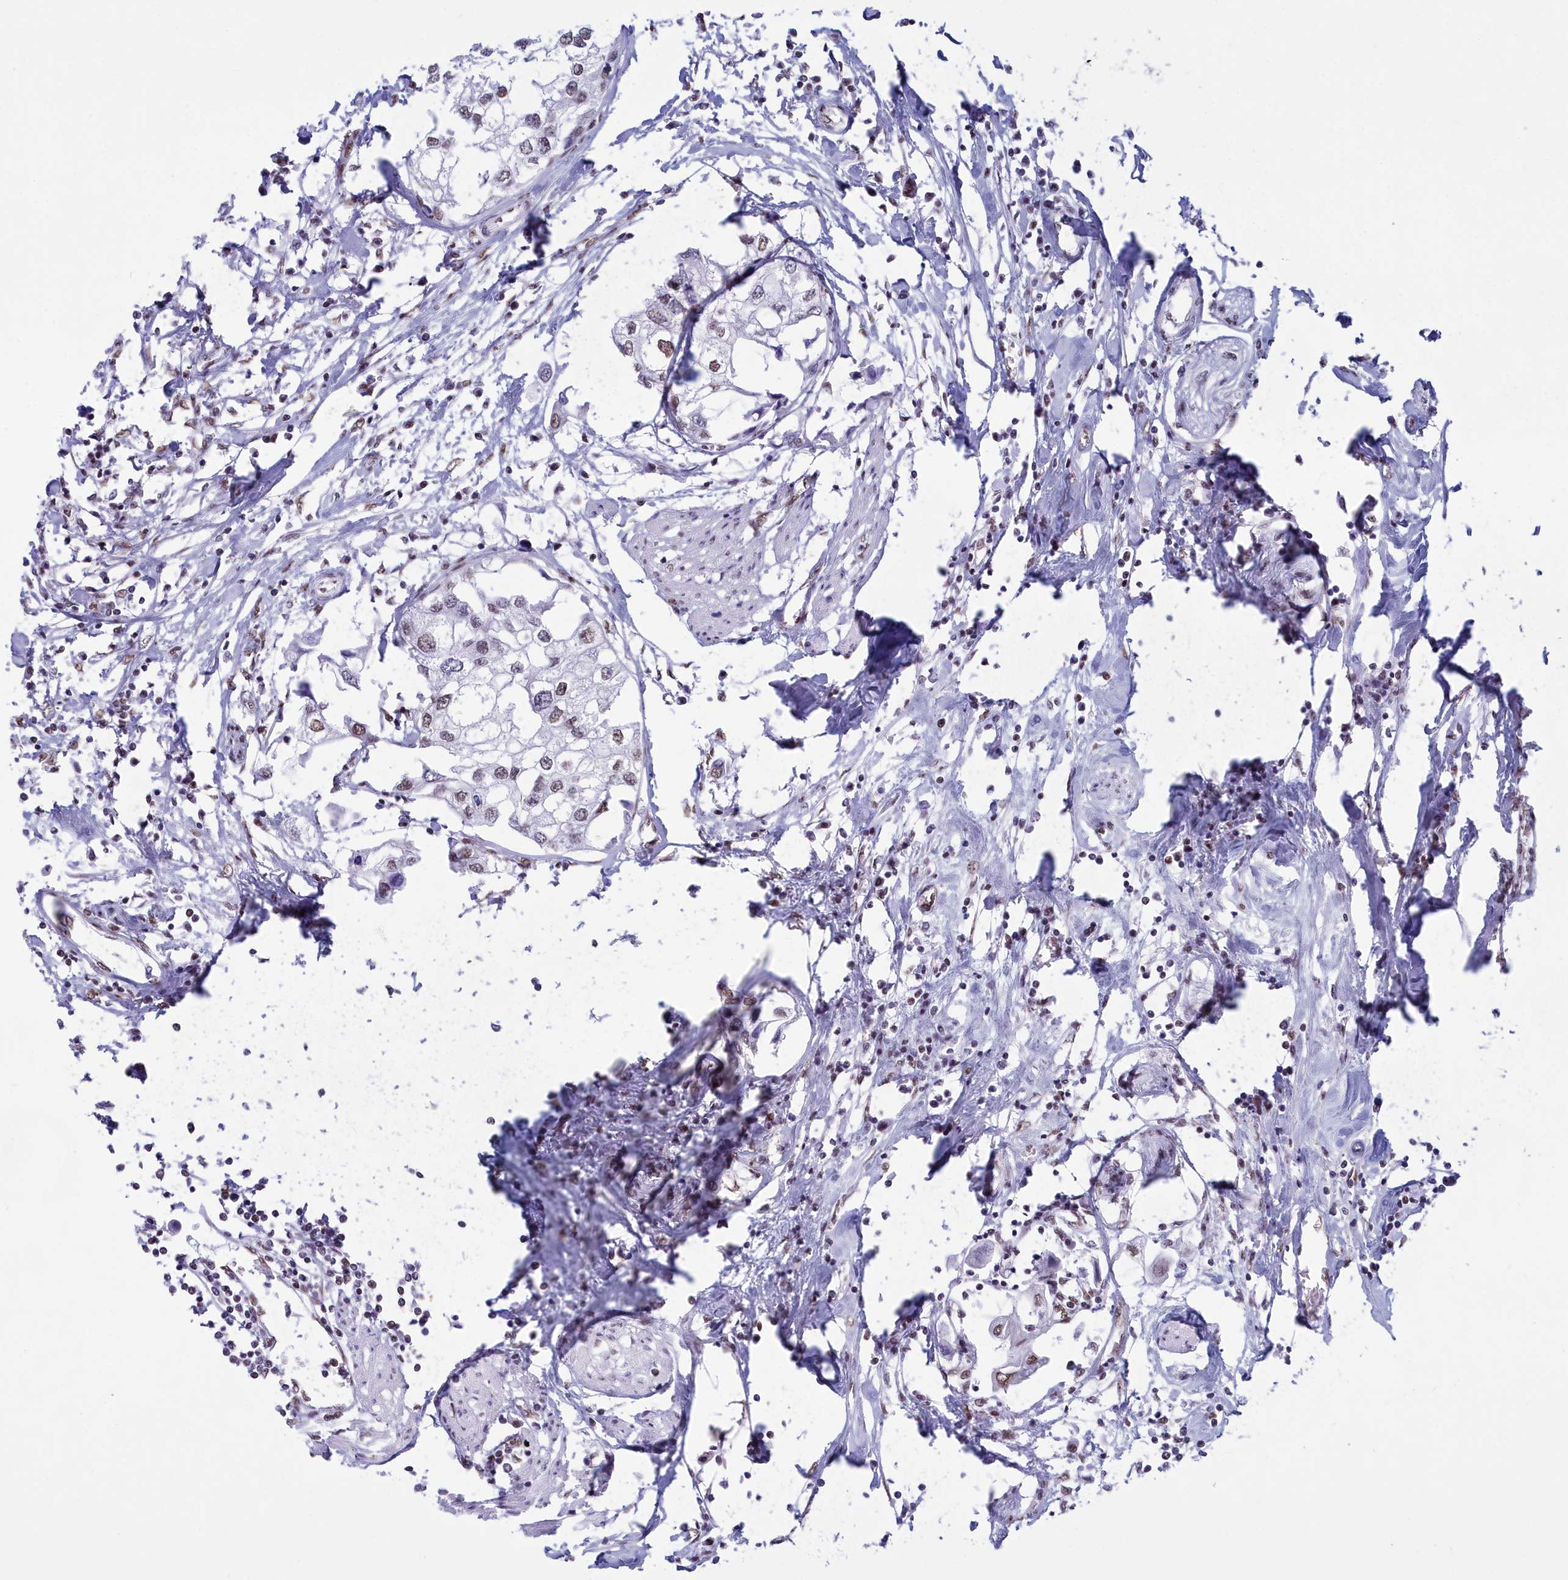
{"staining": {"intensity": "moderate", "quantity": ">75%", "location": "nuclear"}, "tissue": "urothelial cancer", "cell_type": "Tumor cells", "image_type": "cancer", "snomed": [{"axis": "morphology", "description": "Urothelial carcinoma, High grade"}, {"axis": "topography", "description": "Urinary bladder"}], "caption": "Moderate nuclear protein staining is present in approximately >75% of tumor cells in high-grade urothelial carcinoma. (brown staining indicates protein expression, while blue staining denotes nuclei).", "gene": "CDC26", "patient": {"sex": "male", "age": 64}}